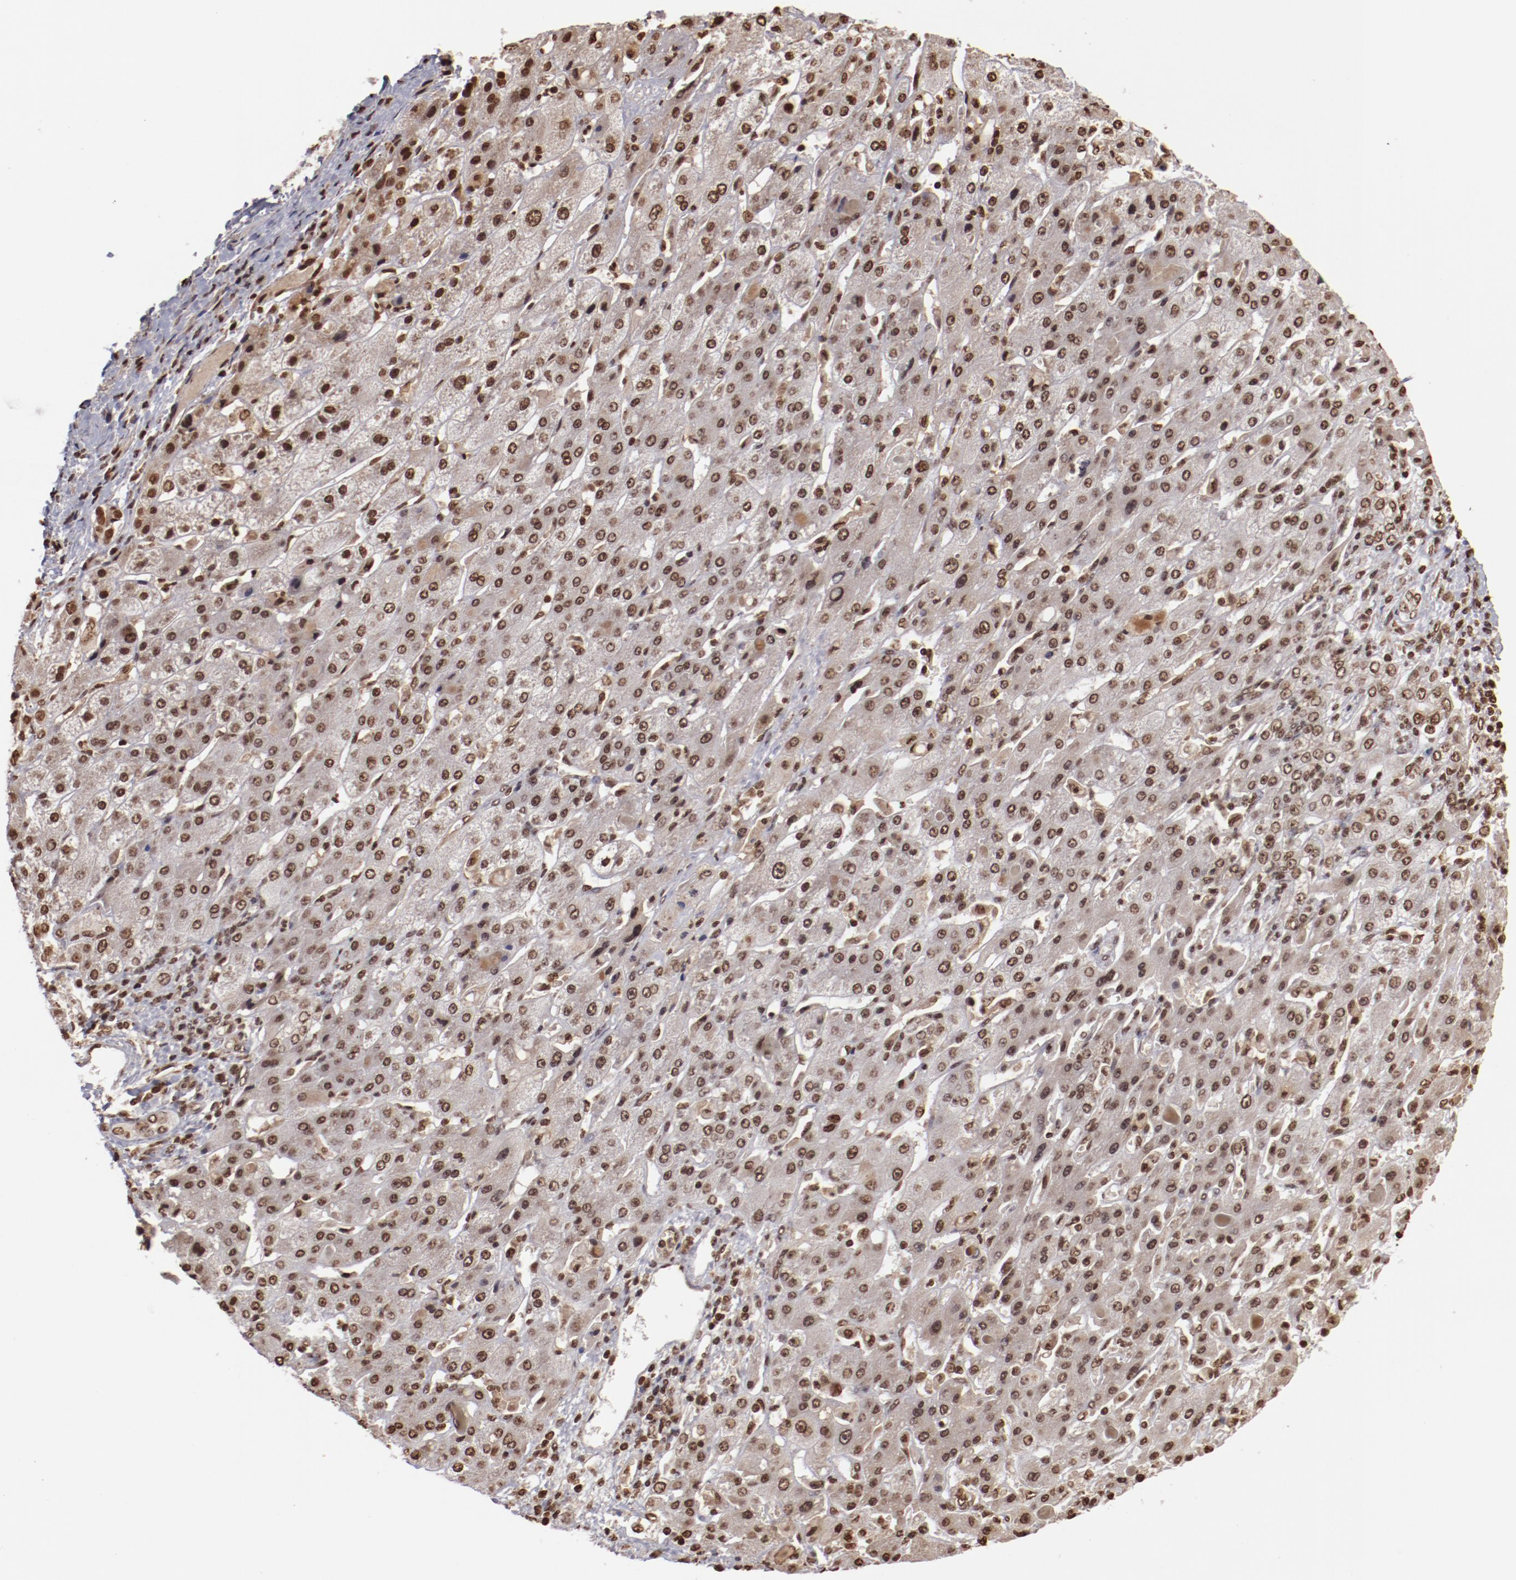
{"staining": {"intensity": "moderate", "quantity": ">75%", "location": "nuclear"}, "tissue": "liver cancer", "cell_type": "Tumor cells", "image_type": "cancer", "snomed": [{"axis": "morphology", "description": "Cholangiocarcinoma"}, {"axis": "topography", "description": "Liver"}], "caption": "This photomicrograph exhibits IHC staining of liver cholangiocarcinoma, with medium moderate nuclear expression in about >75% of tumor cells.", "gene": "ABL2", "patient": {"sex": "female", "age": 52}}